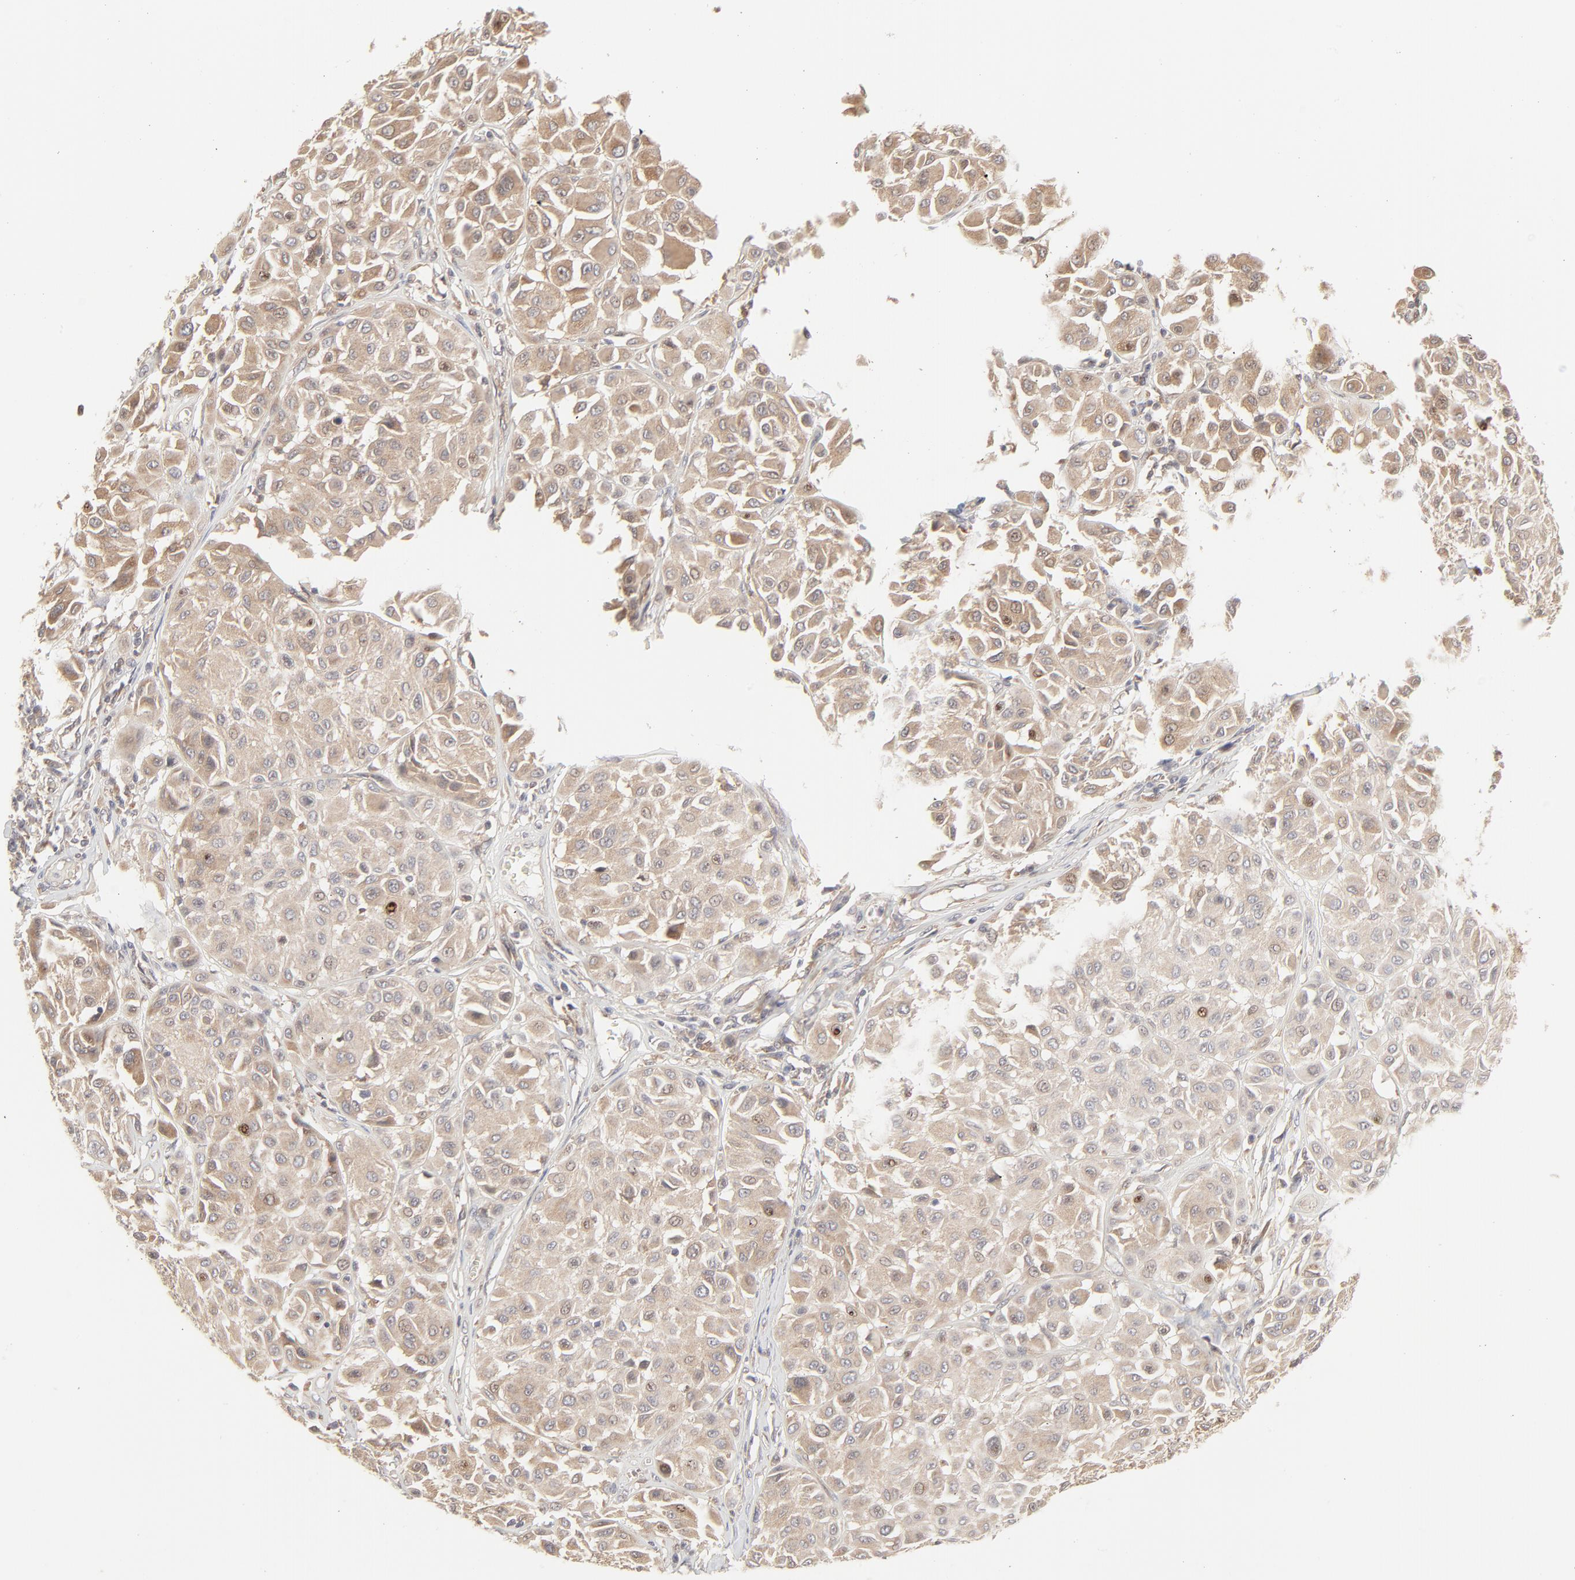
{"staining": {"intensity": "moderate", "quantity": ">75%", "location": "cytoplasmic/membranous"}, "tissue": "melanoma", "cell_type": "Tumor cells", "image_type": "cancer", "snomed": [{"axis": "morphology", "description": "Malignant melanoma, Metastatic site"}, {"axis": "topography", "description": "Soft tissue"}], "caption": "Immunohistochemistry image of neoplastic tissue: human melanoma stained using immunohistochemistry displays medium levels of moderate protein expression localized specifically in the cytoplasmic/membranous of tumor cells, appearing as a cytoplasmic/membranous brown color.", "gene": "RAB5C", "patient": {"sex": "male", "age": 41}}